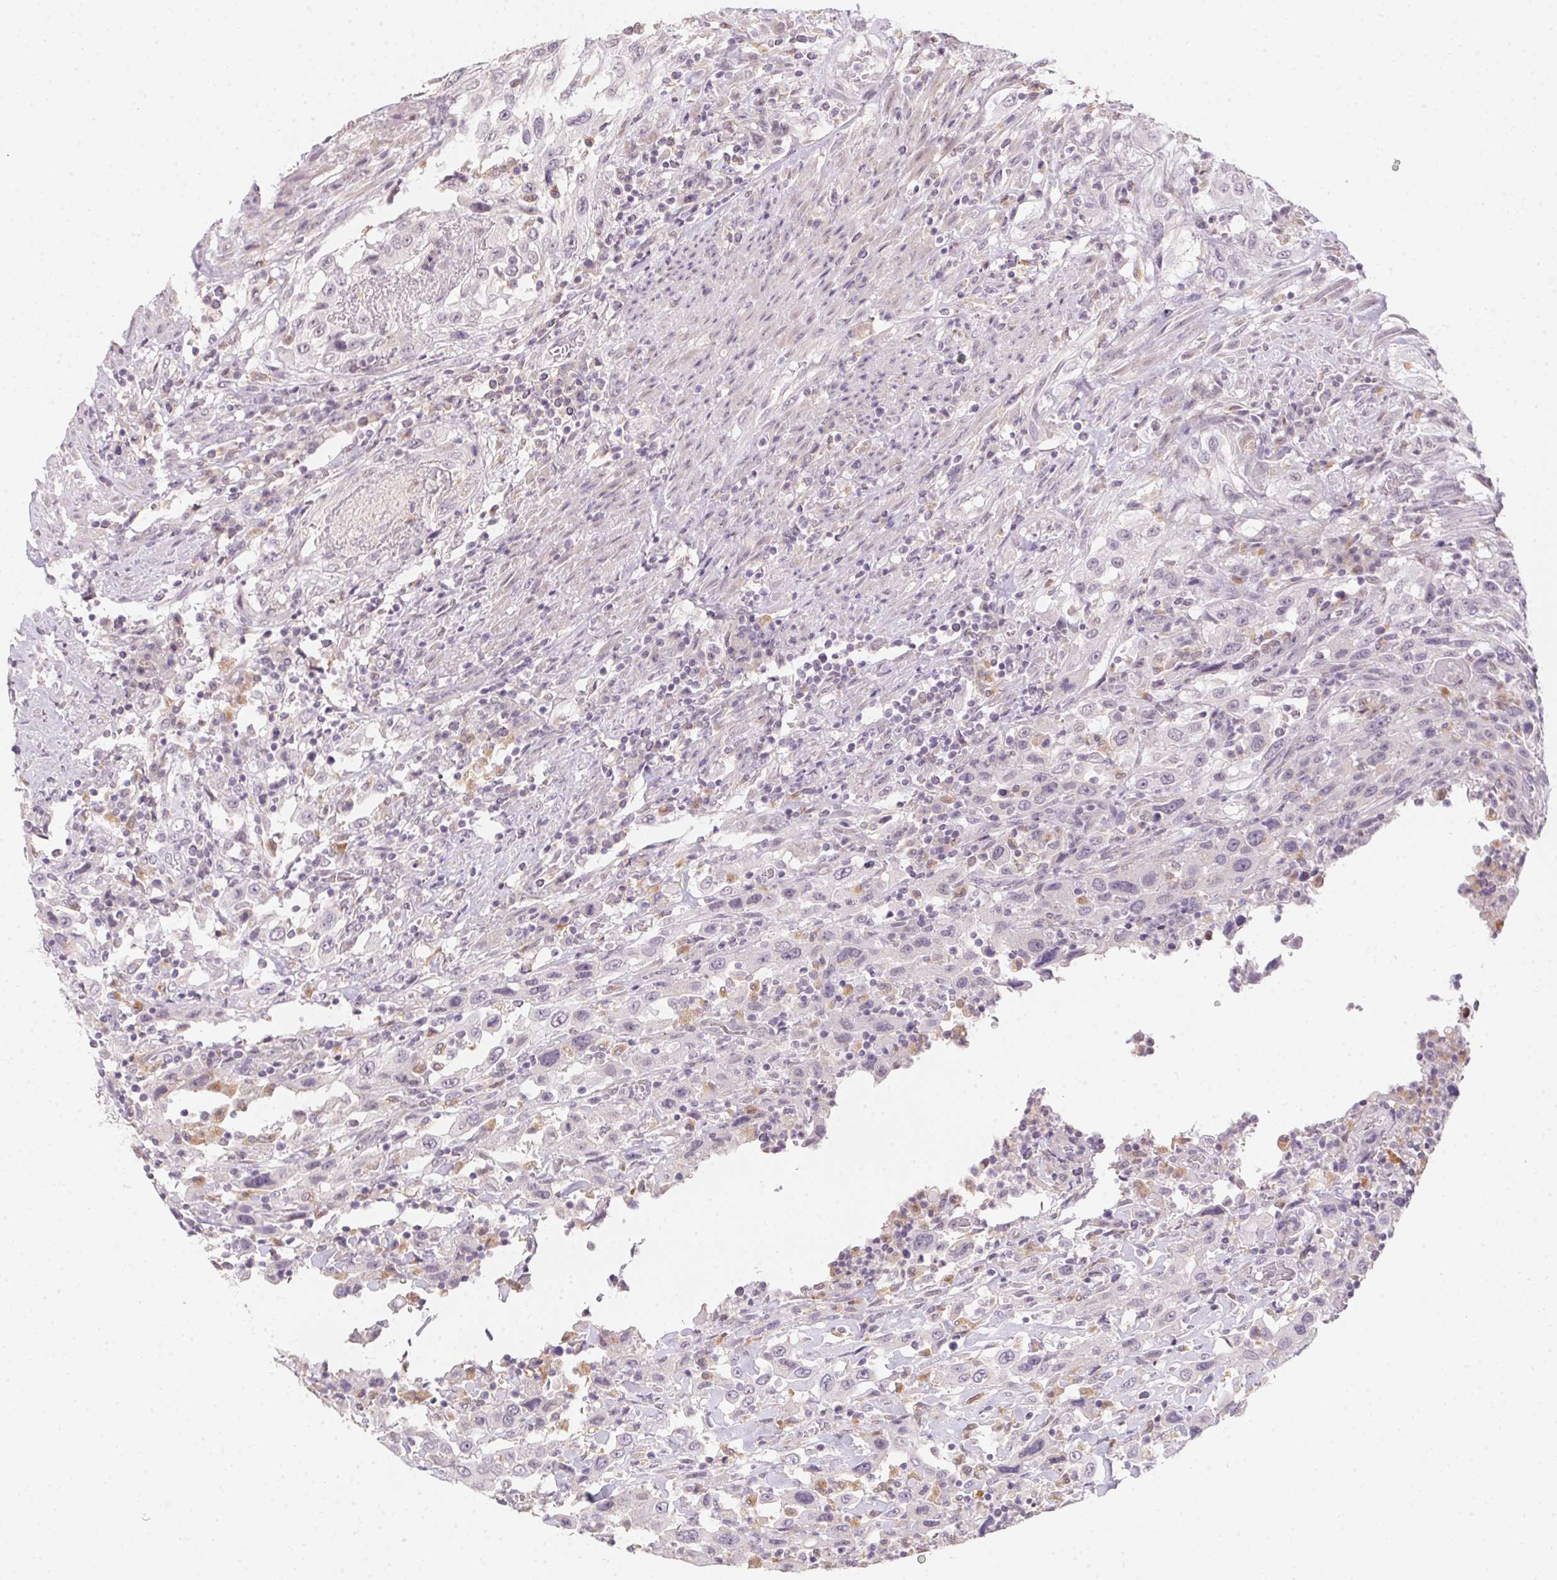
{"staining": {"intensity": "negative", "quantity": "none", "location": "none"}, "tissue": "urothelial cancer", "cell_type": "Tumor cells", "image_type": "cancer", "snomed": [{"axis": "morphology", "description": "Urothelial carcinoma, High grade"}, {"axis": "topography", "description": "Urinary bladder"}], "caption": "Urothelial carcinoma (high-grade) was stained to show a protein in brown. There is no significant expression in tumor cells.", "gene": "SLC6A18", "patient": {"sex": "male", "age": 61}}